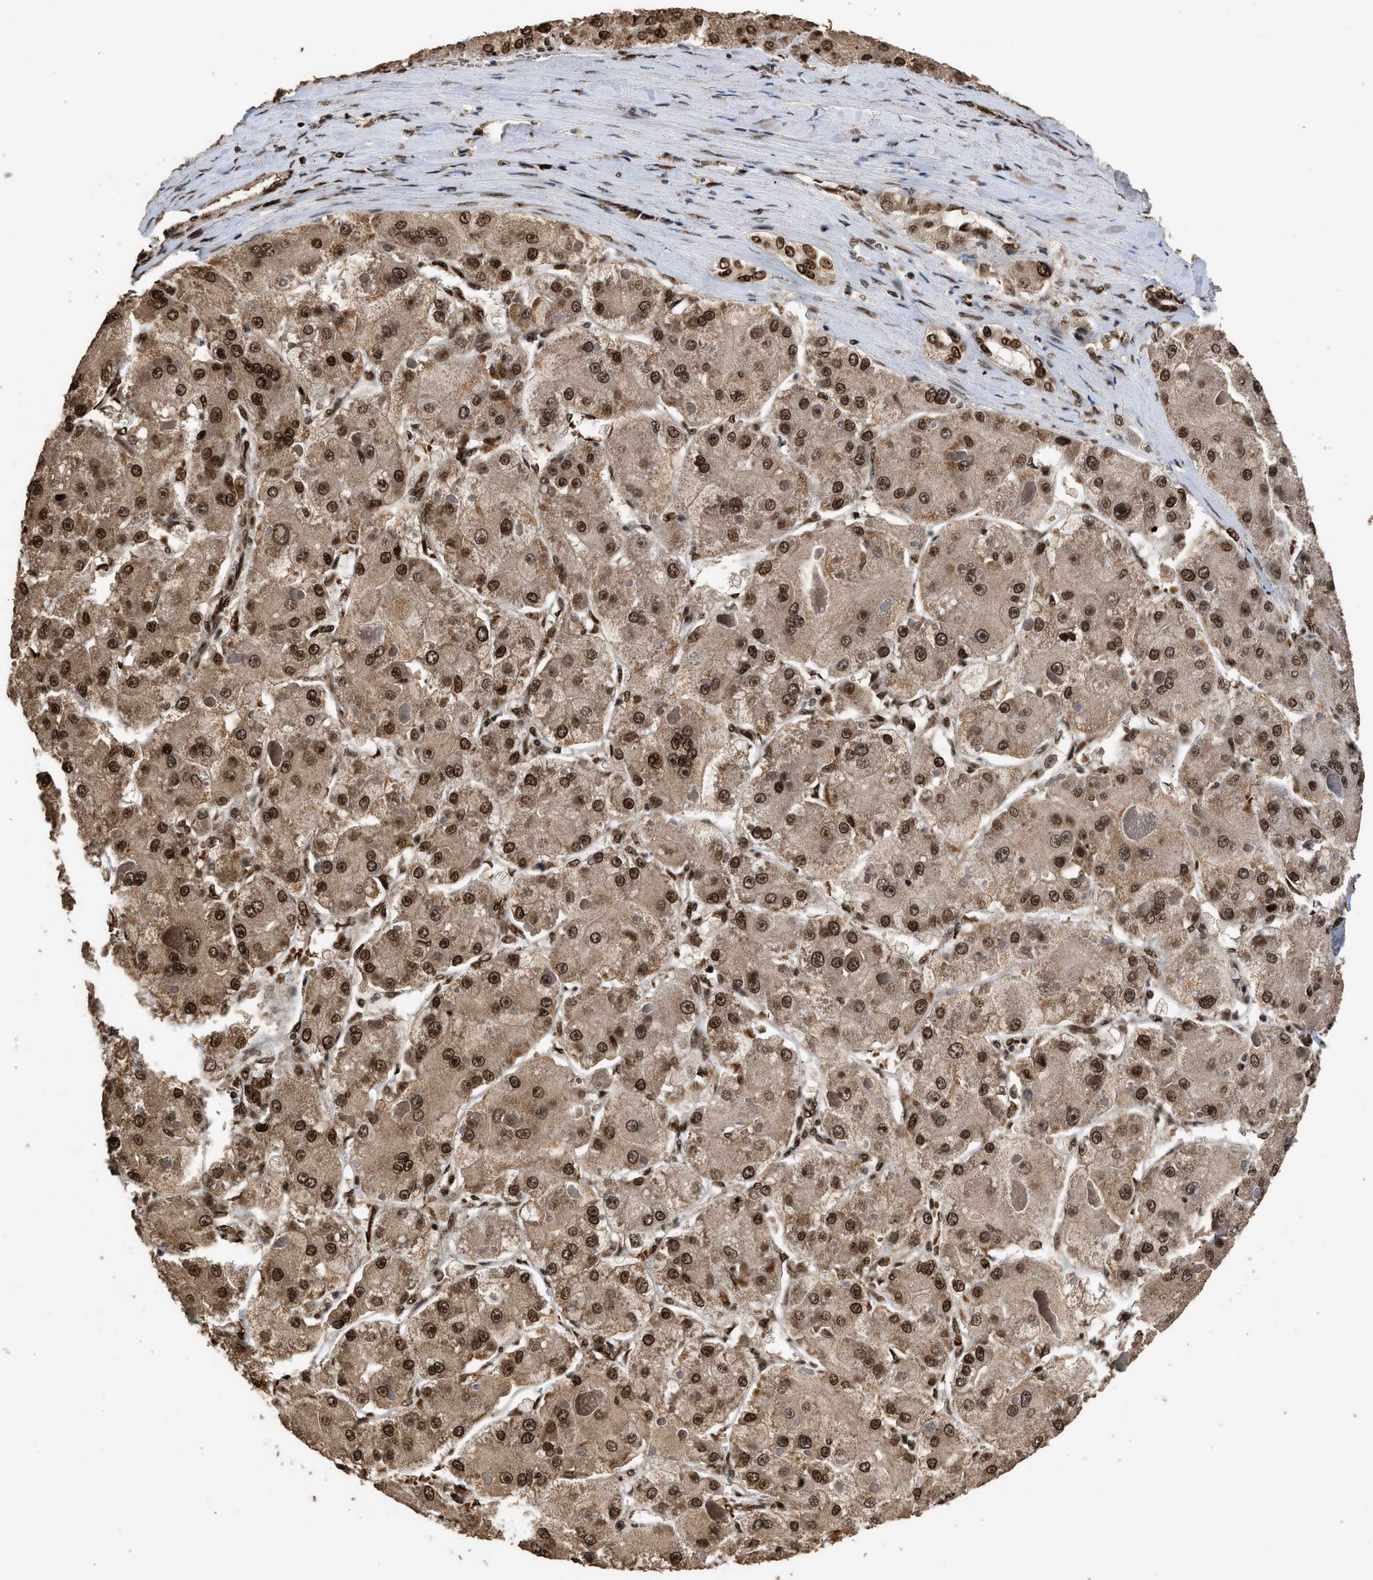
{"staining": {"intensity": "strong", "quantity": ">75%", "location": "nuclear"}, "tissue": "liver cancer", "cell_type": "Tumor cells", "image_type": "cancer", "snomed": [{"axis": "morphology", "description": "Carcinoma, Hepatocellular, NOS"}, {"axis": "topography", "description": "Liver"}], "caption": "This is an image of immunohistochemistry staining of liver cancer, which shows strong positivity in the nuclear of tumor cells.", "gene": "PPP4R3B", "patient": {"sex": "female", "age": 73}}